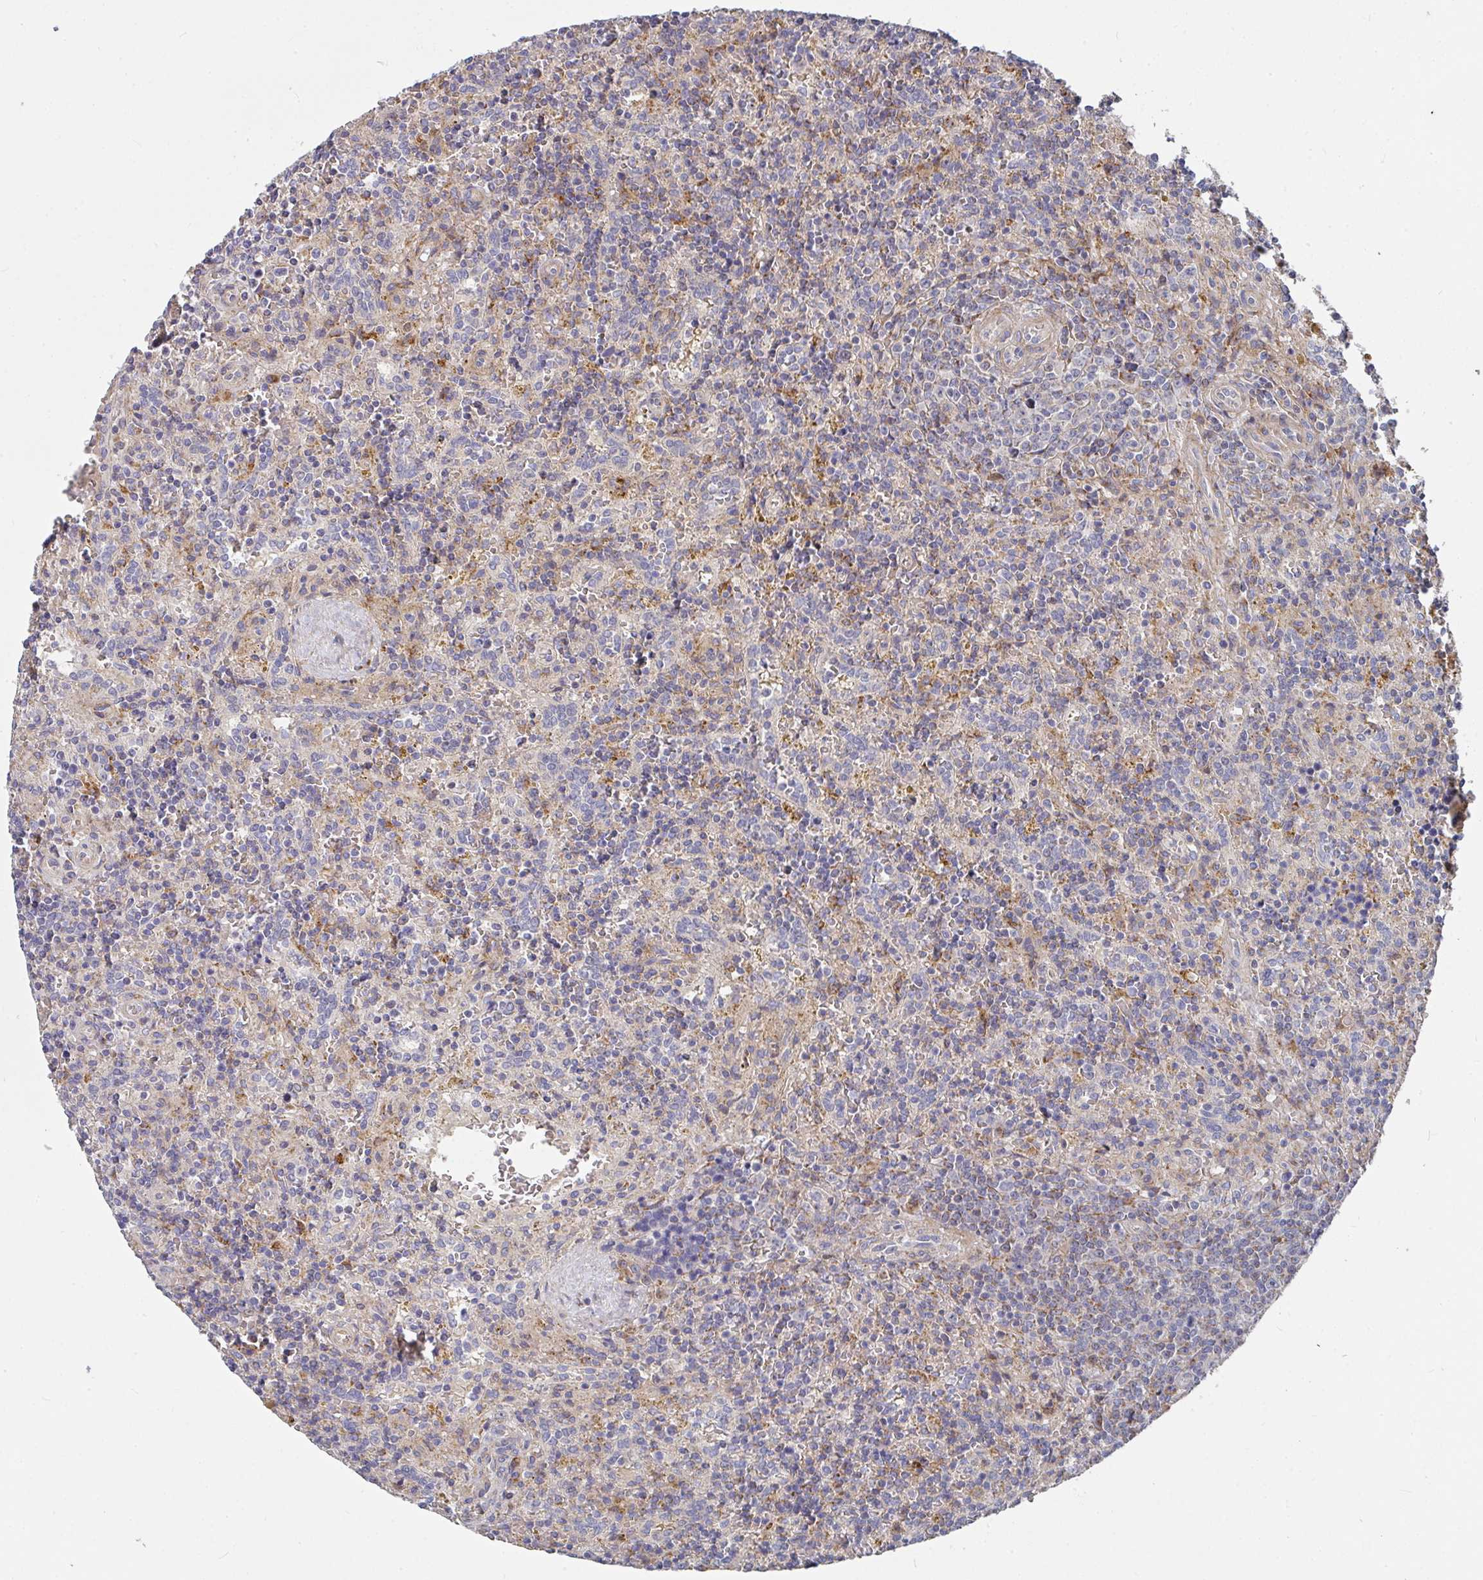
{"staining": {"intensity": "negative", "quantity": "none", "location": "none"}, "tissue": "lymphoma", "cell_type": "Tumor cells", "image_type": "cancer", "snomed": [{"axis": "morphology", "description": "Malignant lymphoma, non-Hodgkin's type, Low grade"}, {"axis": "topography", "description": "Spleen"}], "caption": "Tumor cells are negative for brown protein staining in lymphoma.", "gene": "RHEBL1", "patient": {"sex": "male", "age": 67}}